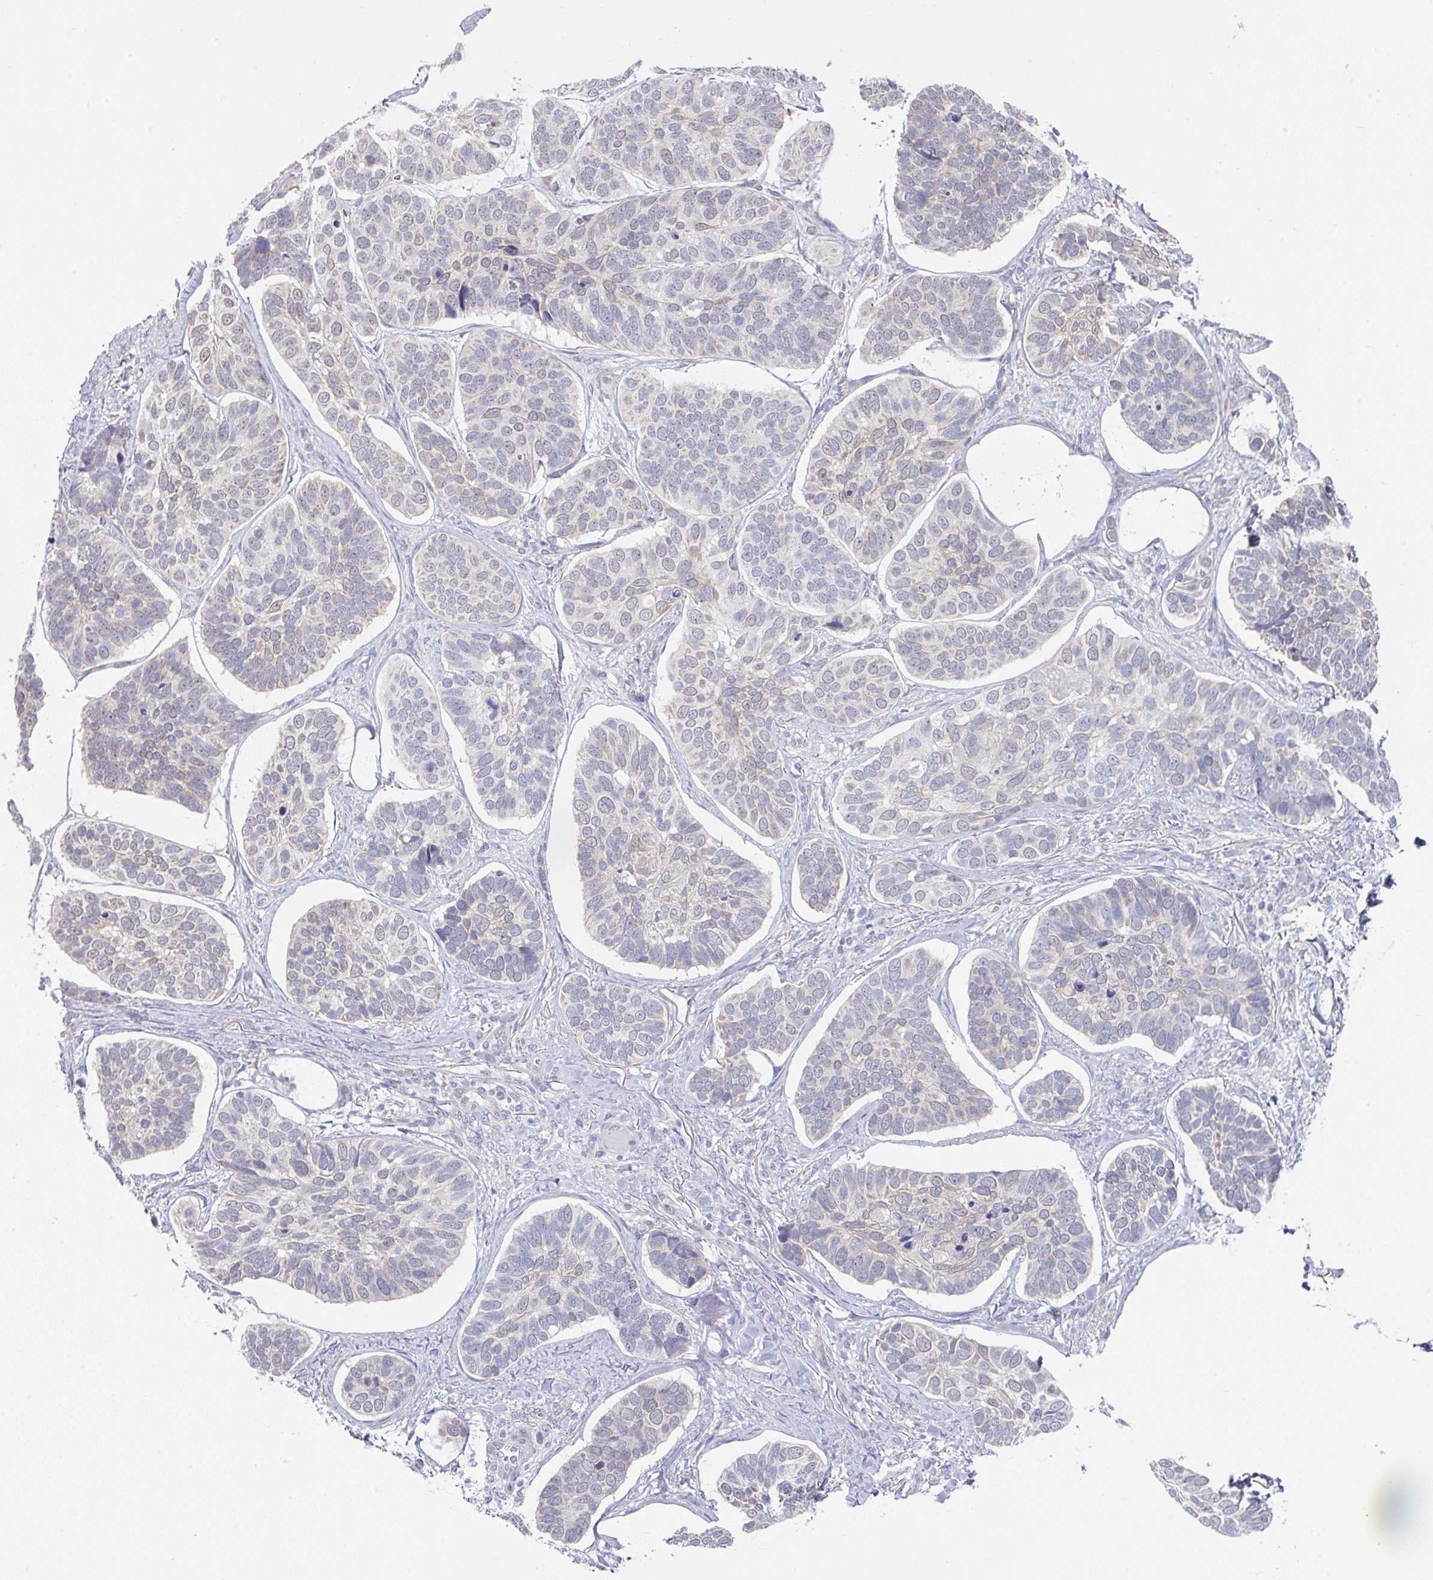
{"staining": {"intensity": "weak", "quantity": "<25%", "location": "cytoplasmic/membranous"}, "tissue": "skin cancer", "cell_type": "Tumor cells", "image_type": "cancer", "snomed": [{"axis": "morphology", "description": "Basal cell carcinoma"}, {"axis": "topography", "description": "Skin"}], "caption": "High power microscopy histopathology image of an immunohistochemistry photomicrograph of skin cancer, revealing no significant staining in tumor cells. Brightfield microscopy of immunohistochemistry (IHC) stained with DAB (brown) and hematoxylin (blue), captured at high magnification.", "gene": "TMED5", "patient": {"sex": "male", "age": 62}}